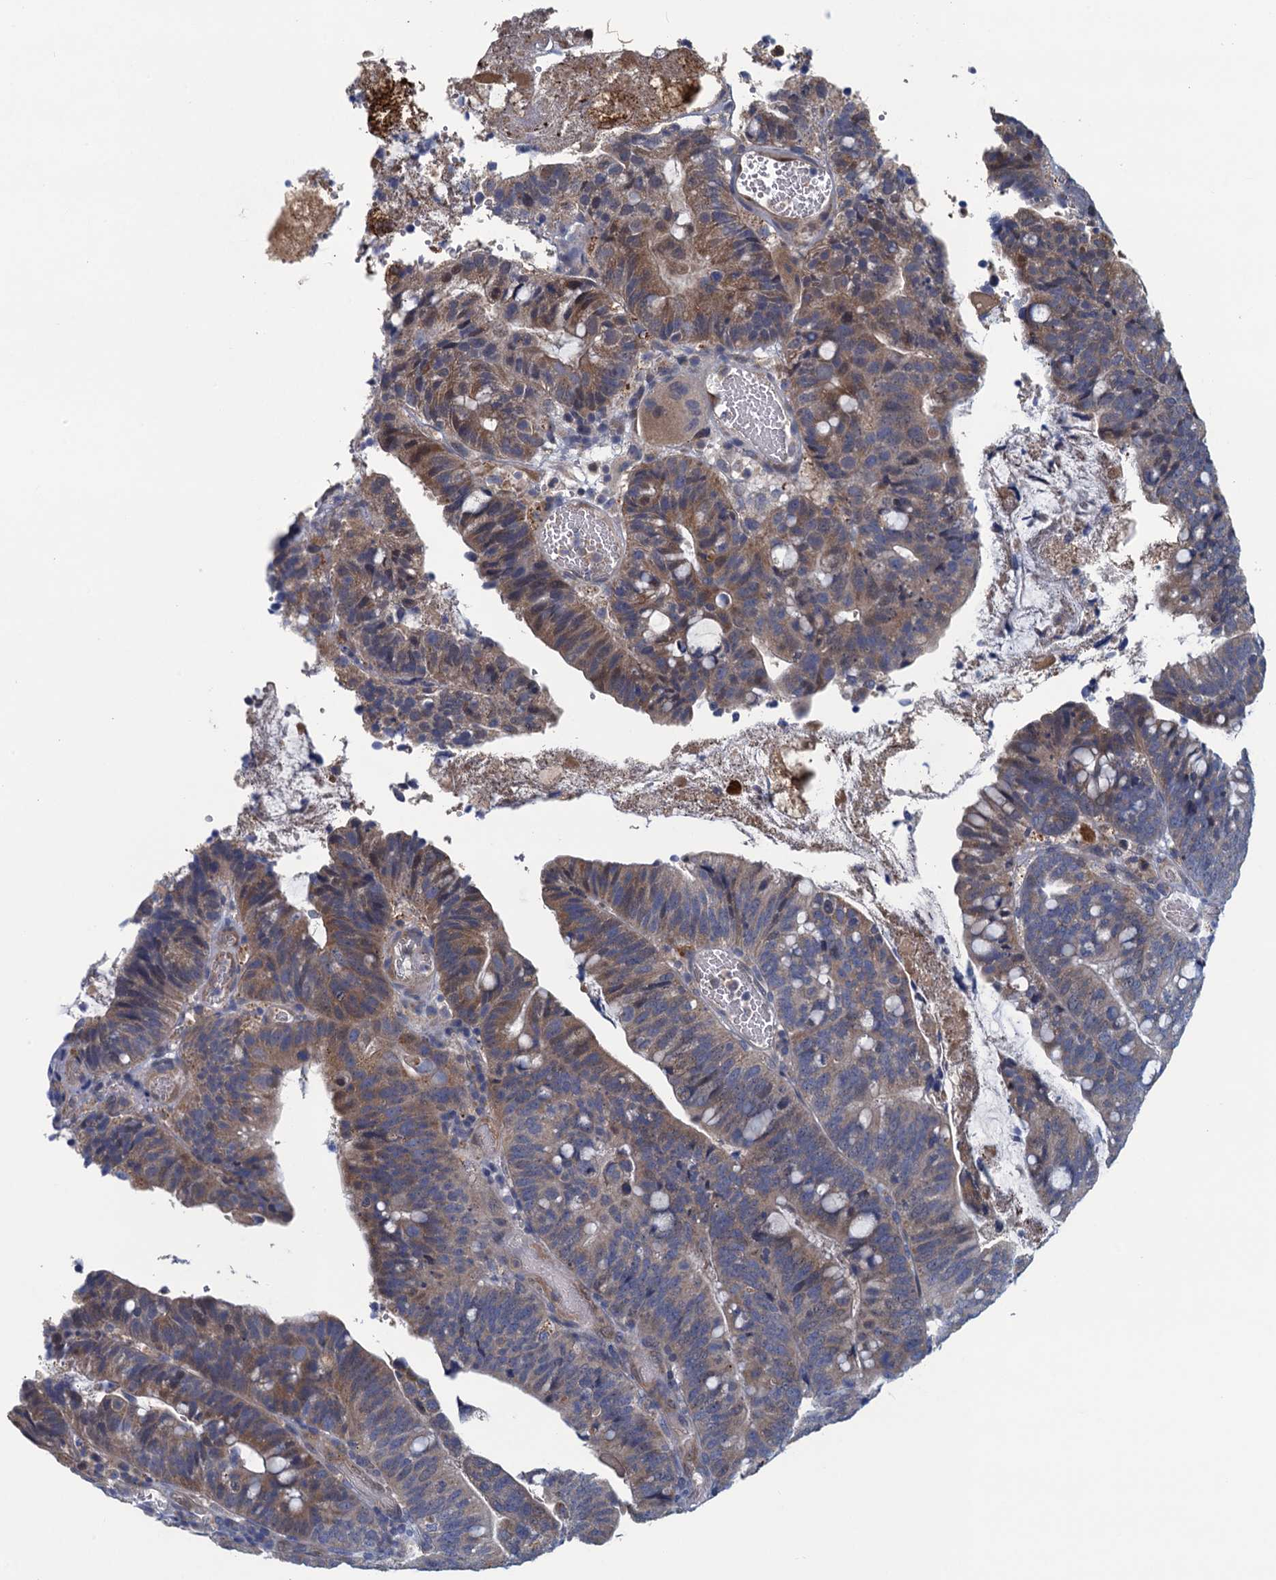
{"staining": {"intensity": "moderate", "quantity": "25%-75%", "location": "cytoplasmic/membranous"}, "tissue": "colorectal cancer", "cell_type": "Tumor cells", "image_type": "cancer", "snomed": [{"axis": "morphology", "description": "Adenocarcinoma, NOS"}, {"axis": "topography", "description": "Colon"}], "caption": "DAB (3,3'-diaminobenzidine) immunohistochemical staining of colorectal cancer shows moderate cytoplasmic/membranous protein staining in approximately 25%-75% of tumor cells. The staining was performed using DAB, with brown indicating positive protein expression. Nuclei are stained blue with hematoxylin.", "gene": "KBTBD8", "patient": {"sex": "female", "age": 66}}